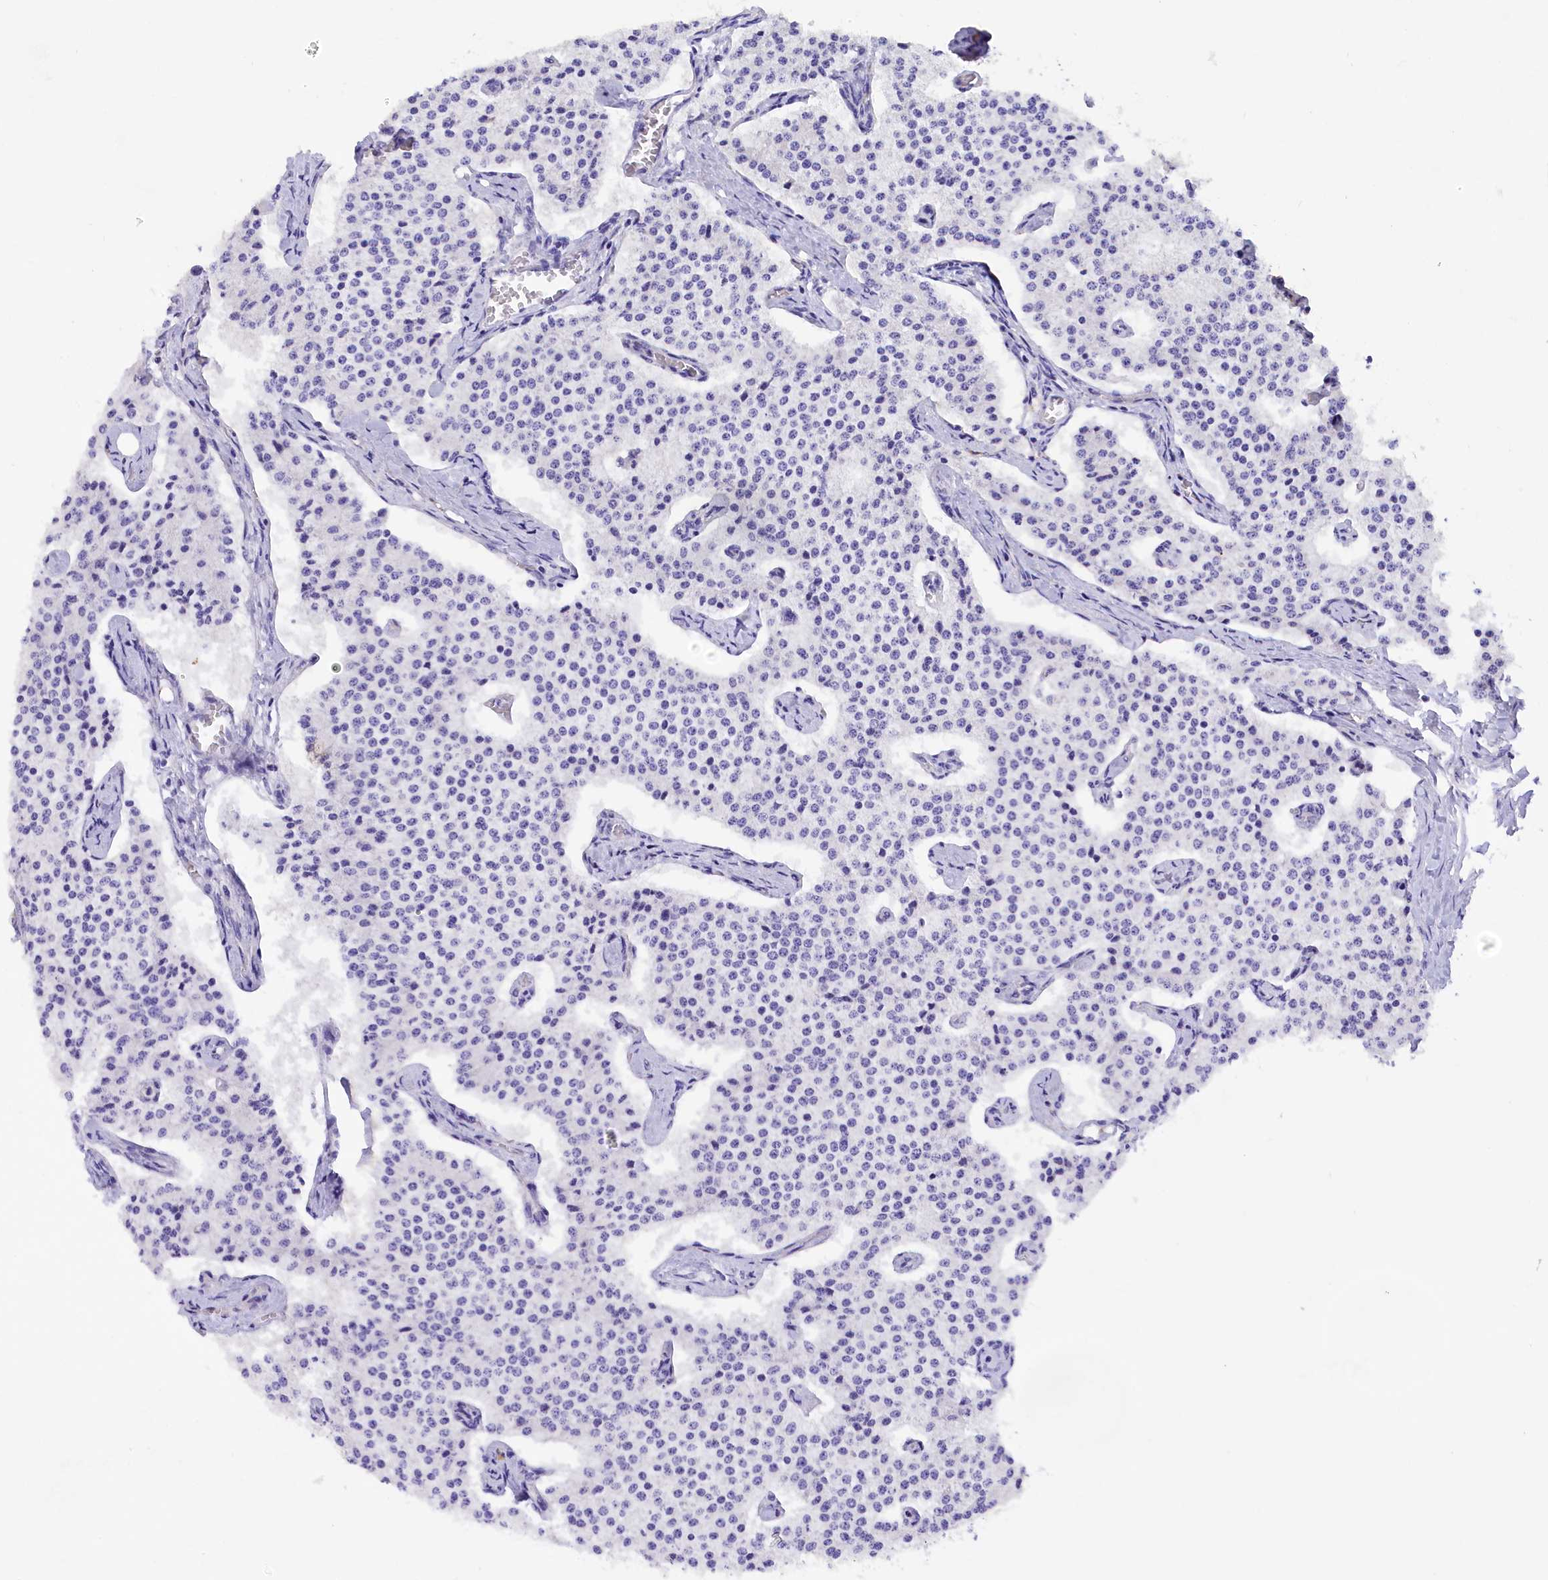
{"staining": {"intensity": "negative", "quantity": "none", "location": "none"}, "tissue": "carcinoid", "cell_type": "Tumor cells", "image_type": "cancer", "snomed": [{"axis": "morphology", "description": "Carcinoid, malignant, NOS"}, {"axis": "topography", "description": "Colon"}], "caption": "Protein analysis of carcinoid demonstrates no significant expression in tumor cells. Brightfield microscopy of IHC stained with DAB (3,3'-diaminobenzidine) (brown) and hematoxylin (blue), captured at high magnification.", "gene": "COL6A5", "patient": {"sex": "female", "age": 52}}